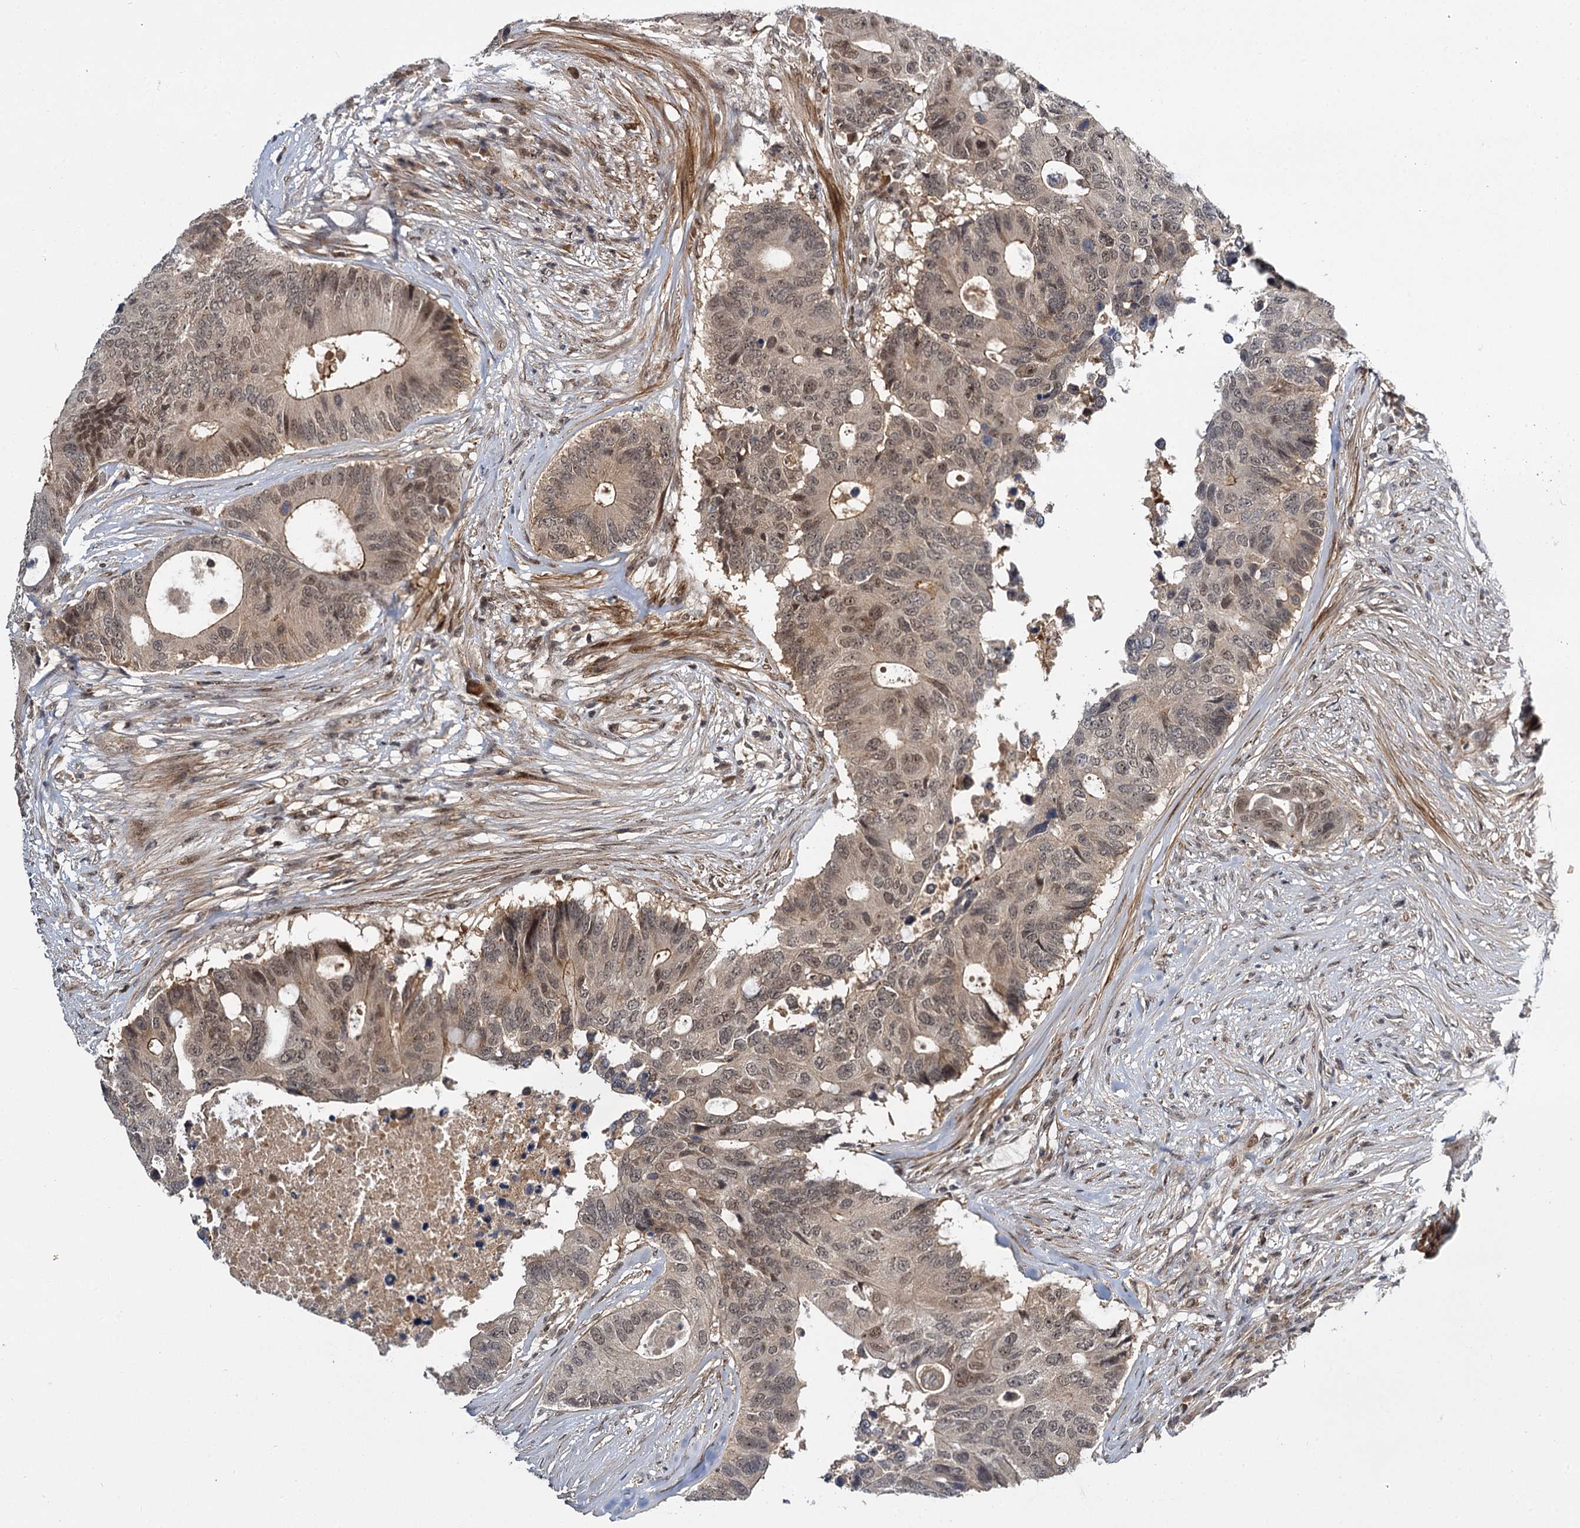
{"staining": {"intensity": "weak", "quantity": ">75%", "location": "cytoplasmic/membranous,nuclear"}, "tissue": "colorectal cancer", "cell_type": "Tumor cells", "image_type": "cancer", "snomed": [{"axis": "morphology", "description": "Adenocarcinoma, NOS"}, {"axis": "topography", "description": "Colon"}], "caption": "Approximately >75% of tumor cells in colorectal cancer (adenocarcinoma) demonstrate weak cytoplasmic/membranous and nuclear protein positivity as visualized by brown immunohistochemical staining.", "gene": "MBD6", "patient": {"sex": "male", "age": 71}}